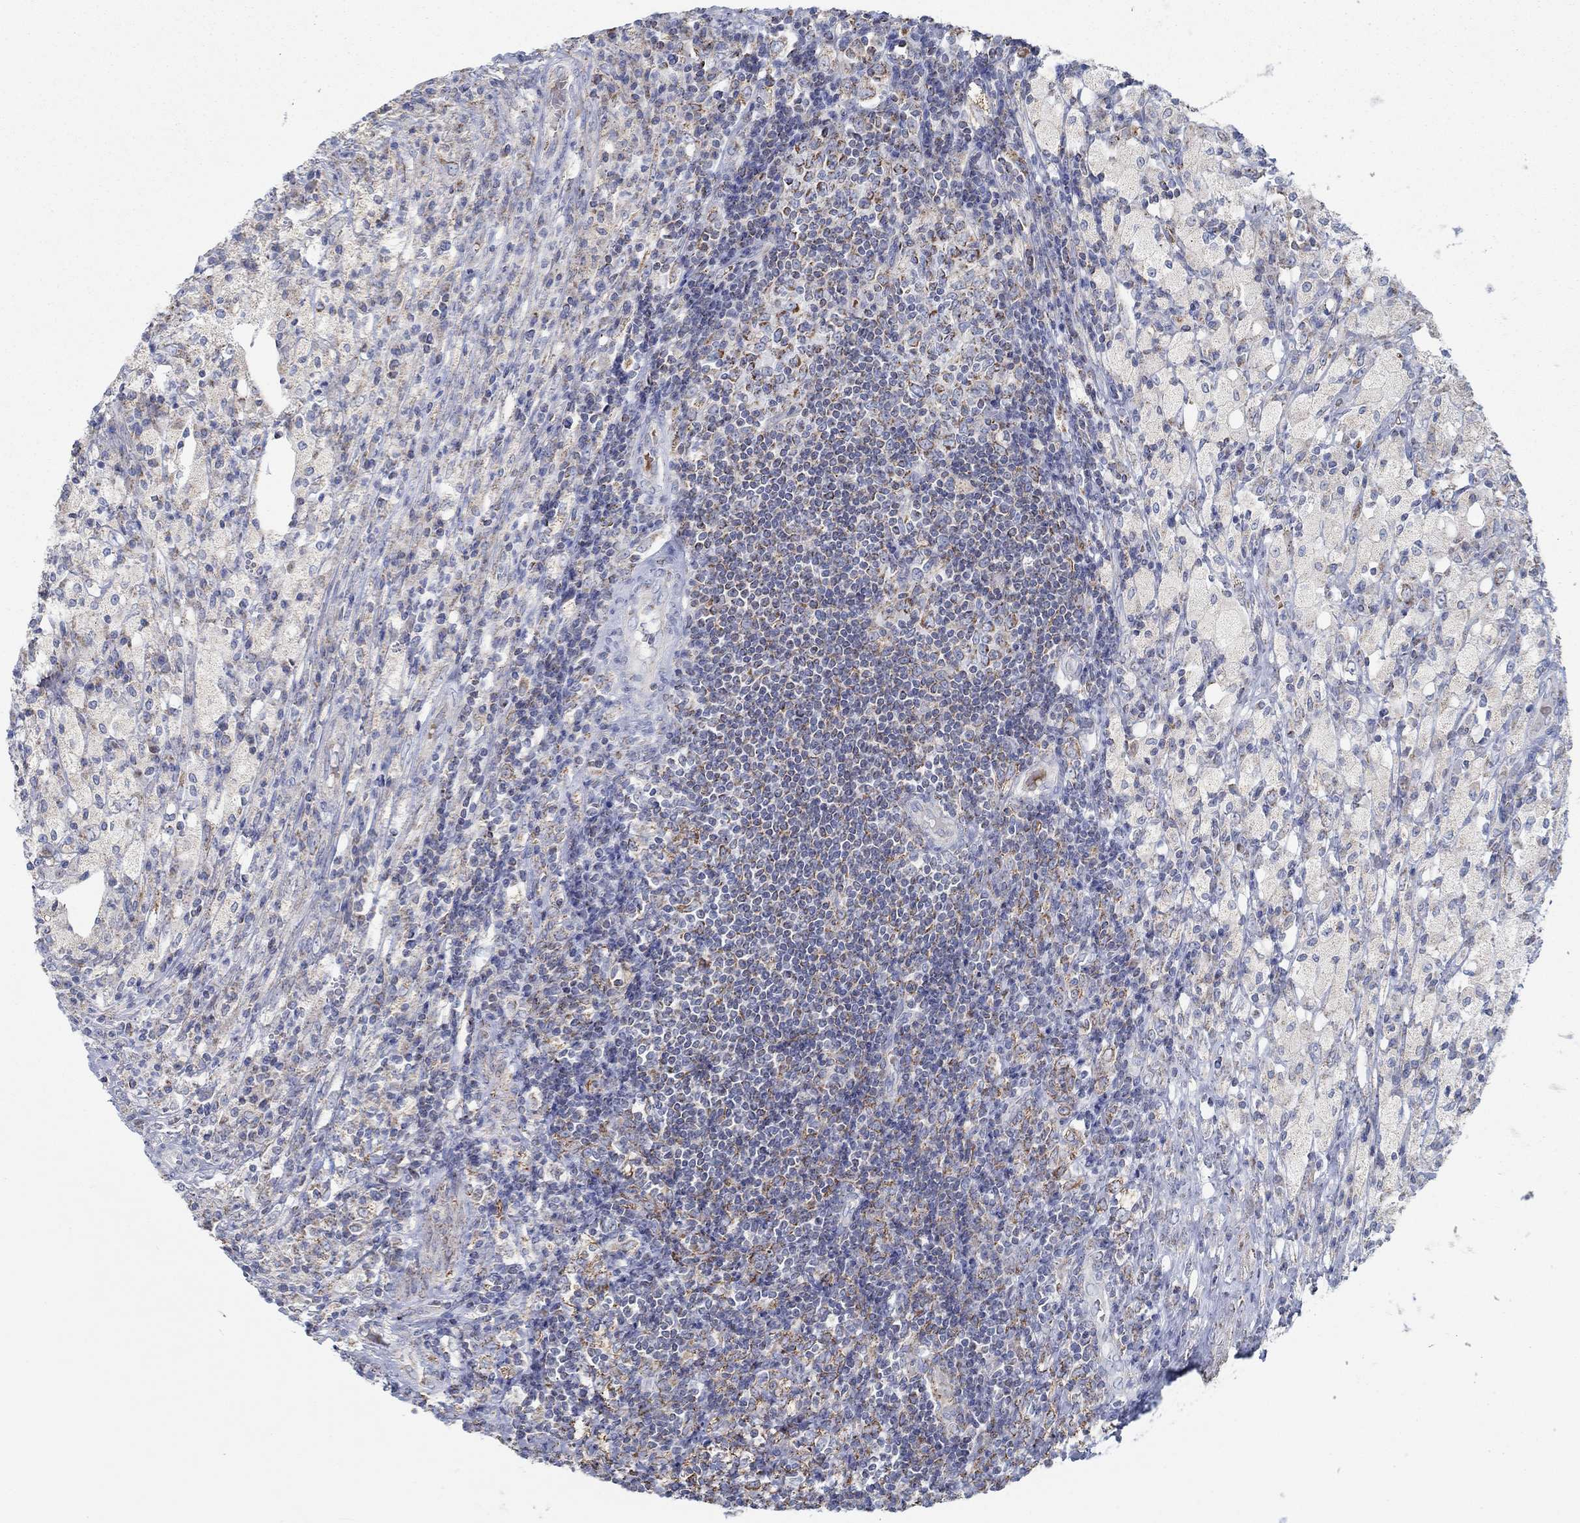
{"staining": {"intensity": "negative", "quantity": "none", "location": "none"}, "tissue": "testis cancer", "cell_type": "Tumor cells", "image_type": "cancer", "snomed": [{"axis": "morphology", "description": "Necrosis, NOS"}, {"axis": "morphology", "description": "Carcinoma, Embryonal, NOS"}, {"axis": "topography", "description": "Testis"}], "caption": "An immunohistochemistry histopathology image of embryonal carcinoma (testis) is shown. There is no staining in tumor cells of embryonal carcinoma (testis).", "gene": "GLOD5", "patient": {"sex": "male", "age": 19}}